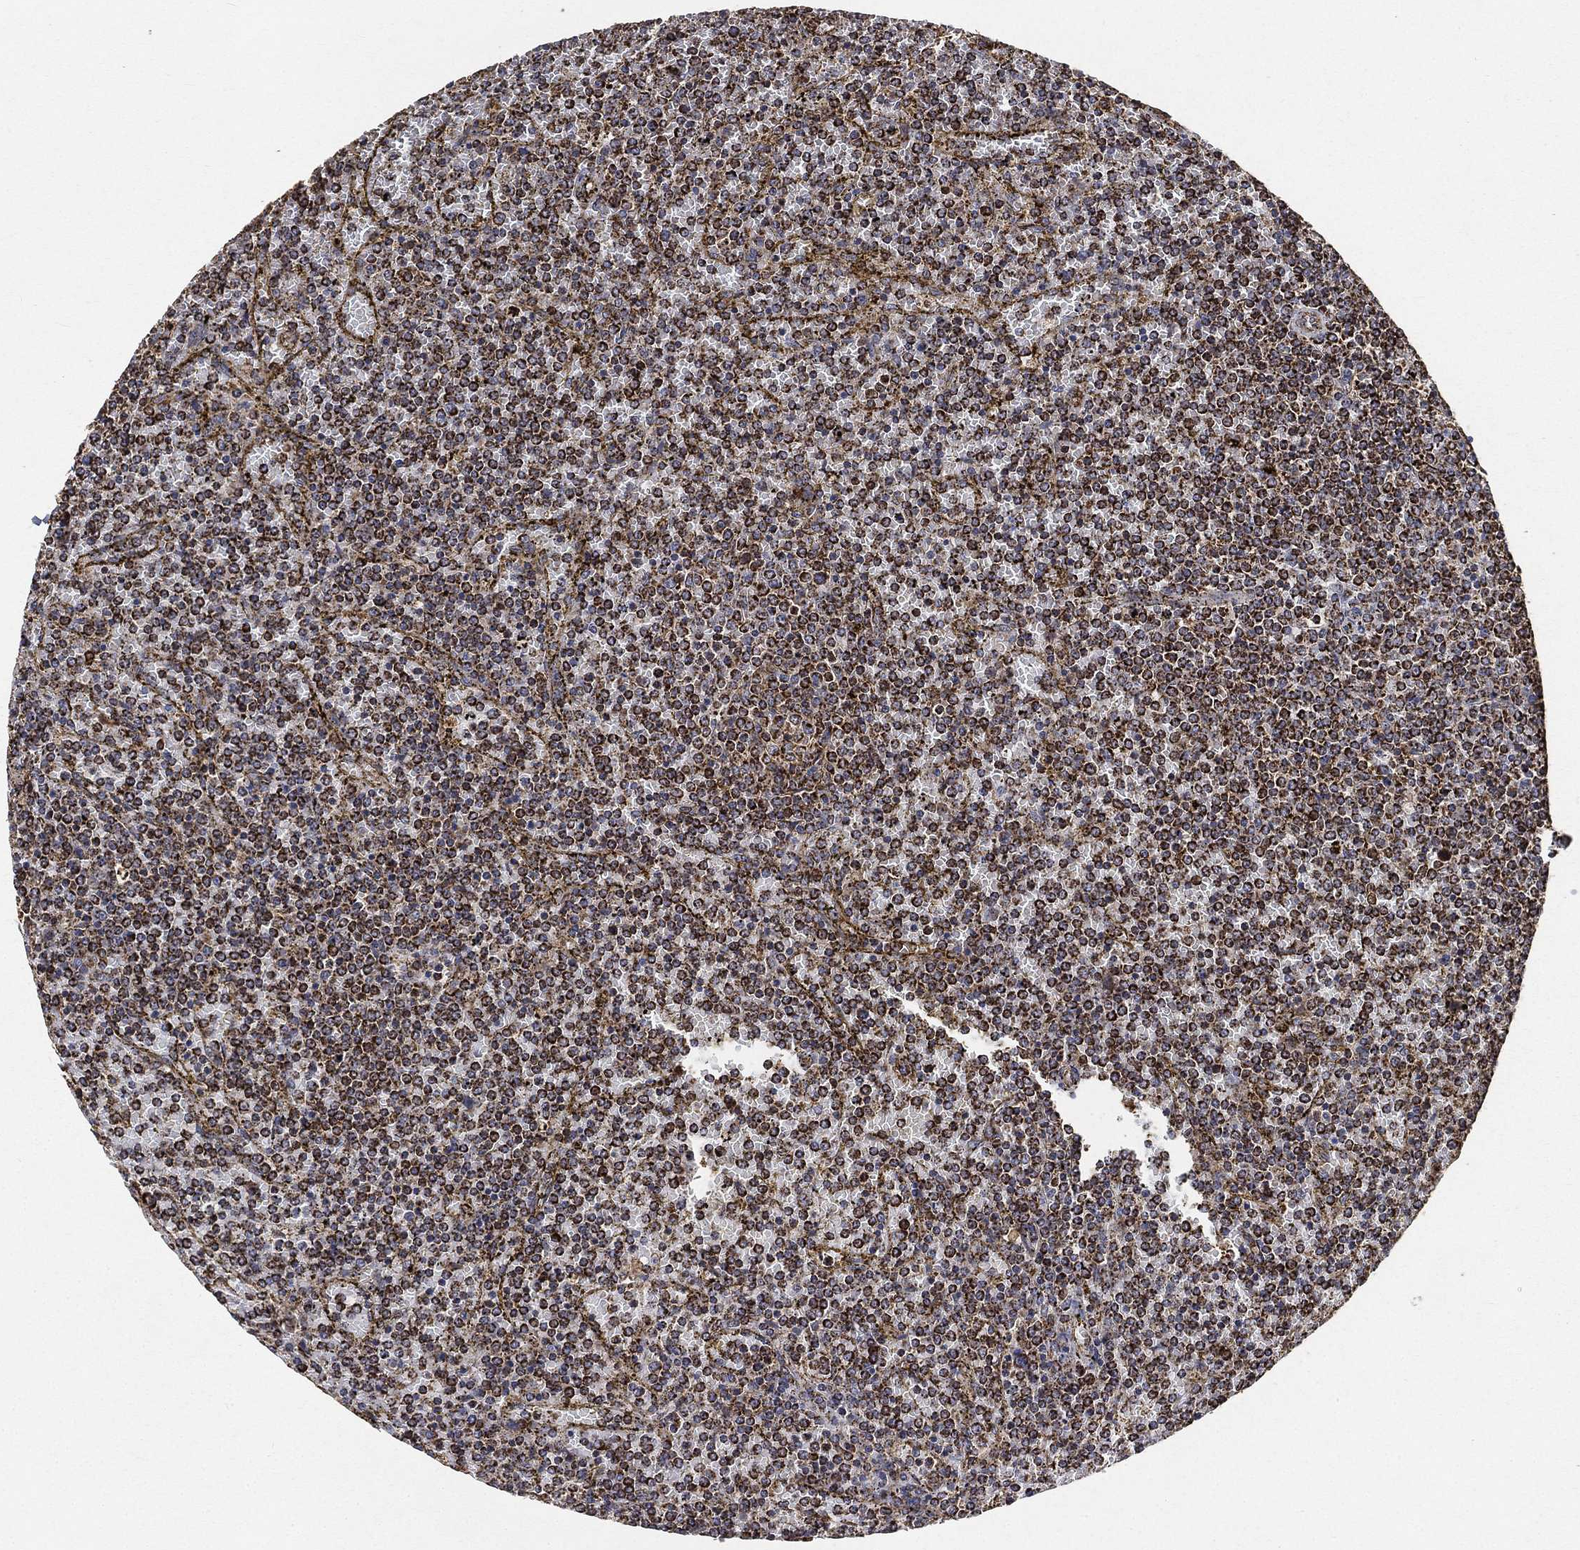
{"staining": {"intensity": "strong", "quantity": ">75%", "location": "cytoplasmic/membranous"}, "tissue": "lymphoma", "cell_type": "Tumor cells", "image_type": "cancer", "snomed": [{"axis": "morphology", "description": "Malignant lymphoma, non-Hodgkin's type, Low grade"}, {"axis": "topography", "description": "Spleen"}], "caption": "An image of human lymphoma stained for a protein reveals strong cytoplasmic/membranous brown staining in tumor cells. (DAB (3,3'-diaminobenzidine) IHC, brown staining for protein, blue staining for nuclei).", "gene": "SLC38A7", "patient": {"sex": "female", "age": 77}}